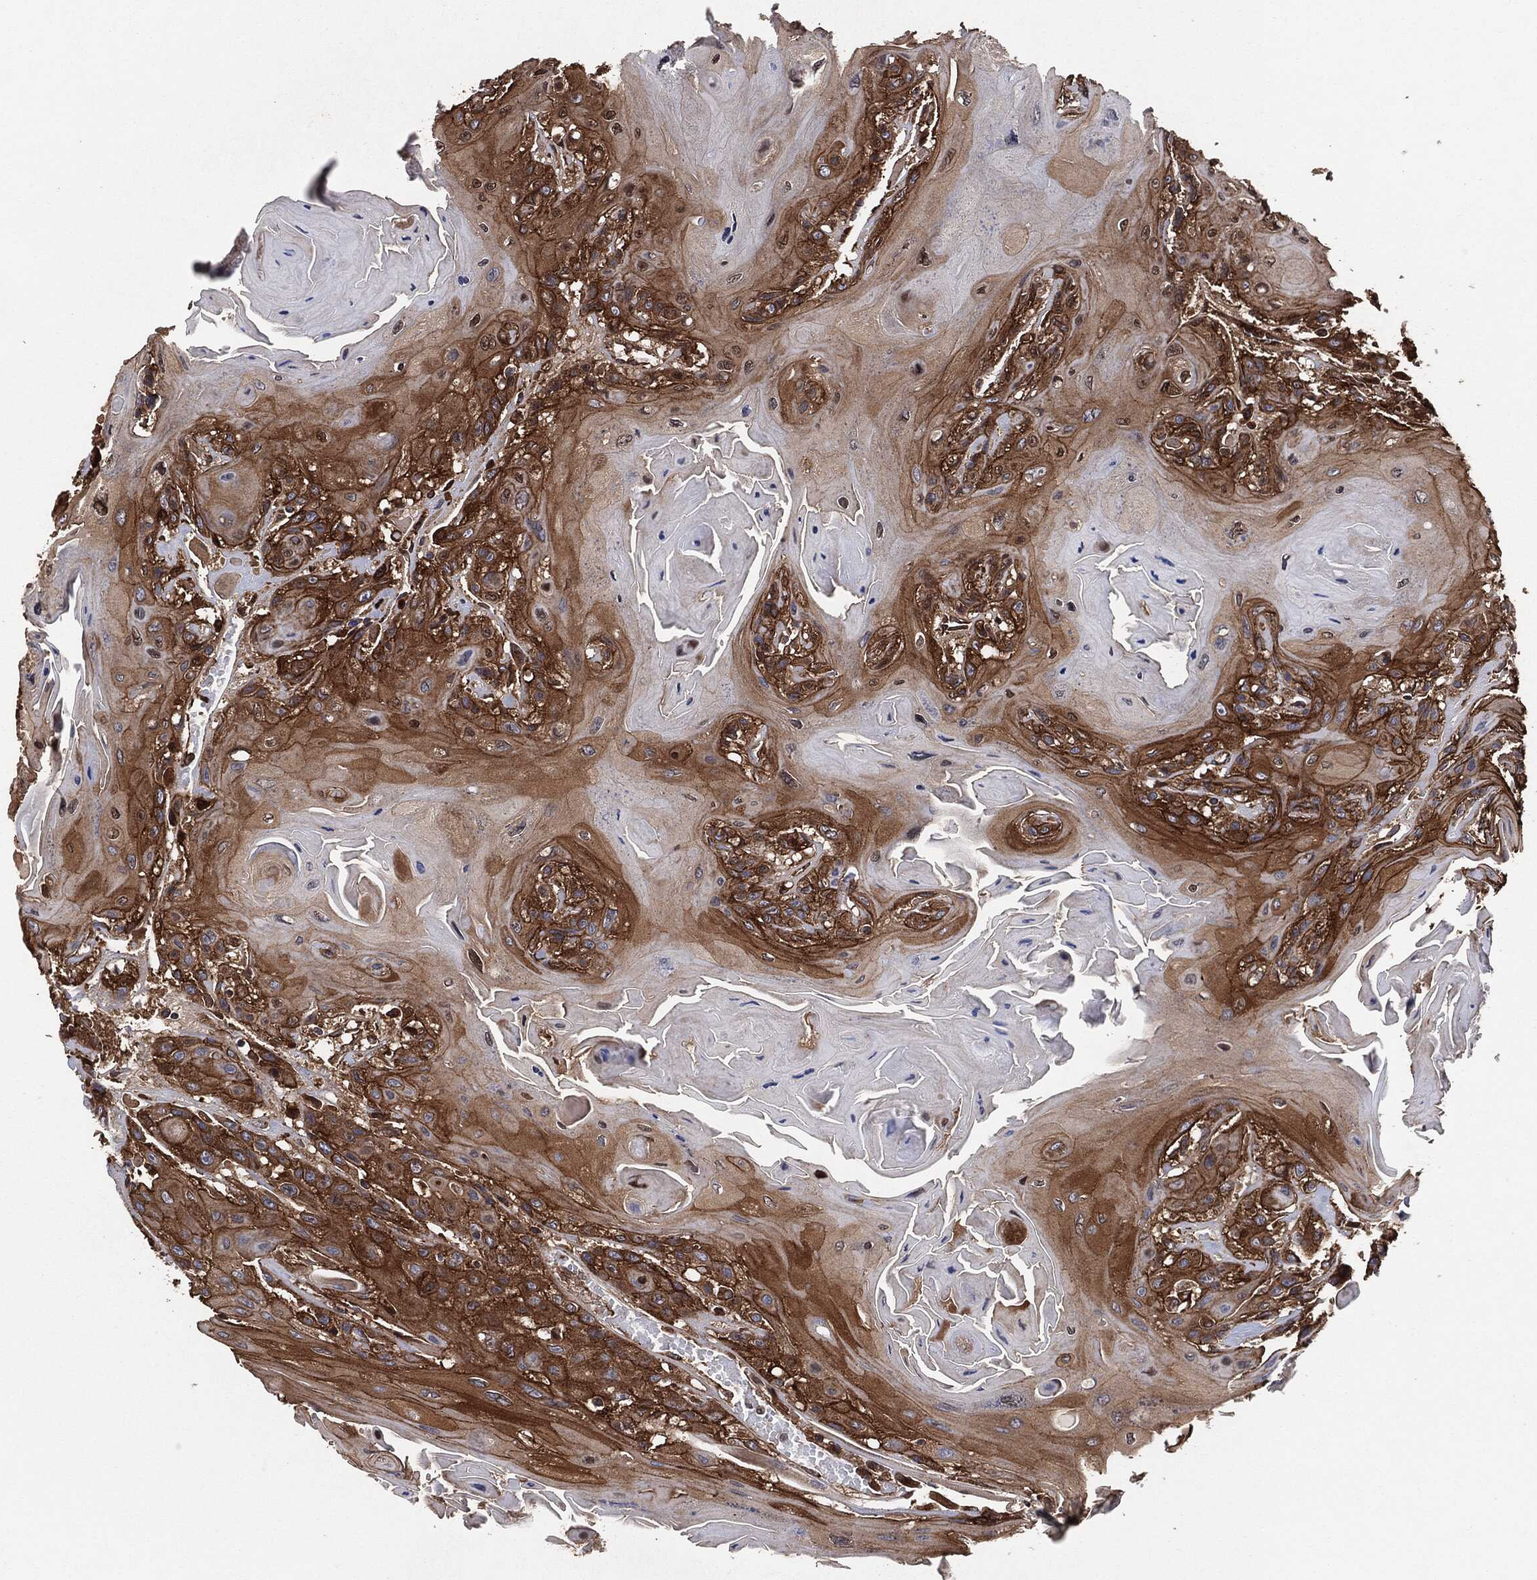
{"staining": {"intensity": "strong", "quantity": "25%-75%", "location": "cytoplasmic/membranous"}, "tissue": "head and neck cancer", "cell_type": "Tumor cells", "image_type": "cancer", "snomed": [{"axis": "morphology", "description": "Squamous cell carcinoma, NOS"}, {"axis": "topography", "description": "Head-Neck"}], "caption": "Immunohistochemical staining of squamous cell carcinoma (head and neck) shows strong cytoplasmic/membranous protein expression in approximately 25%-75% of tumor cells. (DAB IHC with brightfield microscopy, high magnification).", "gene": "CTNNA1", "patient": {"sex": "female", "age": 59}}